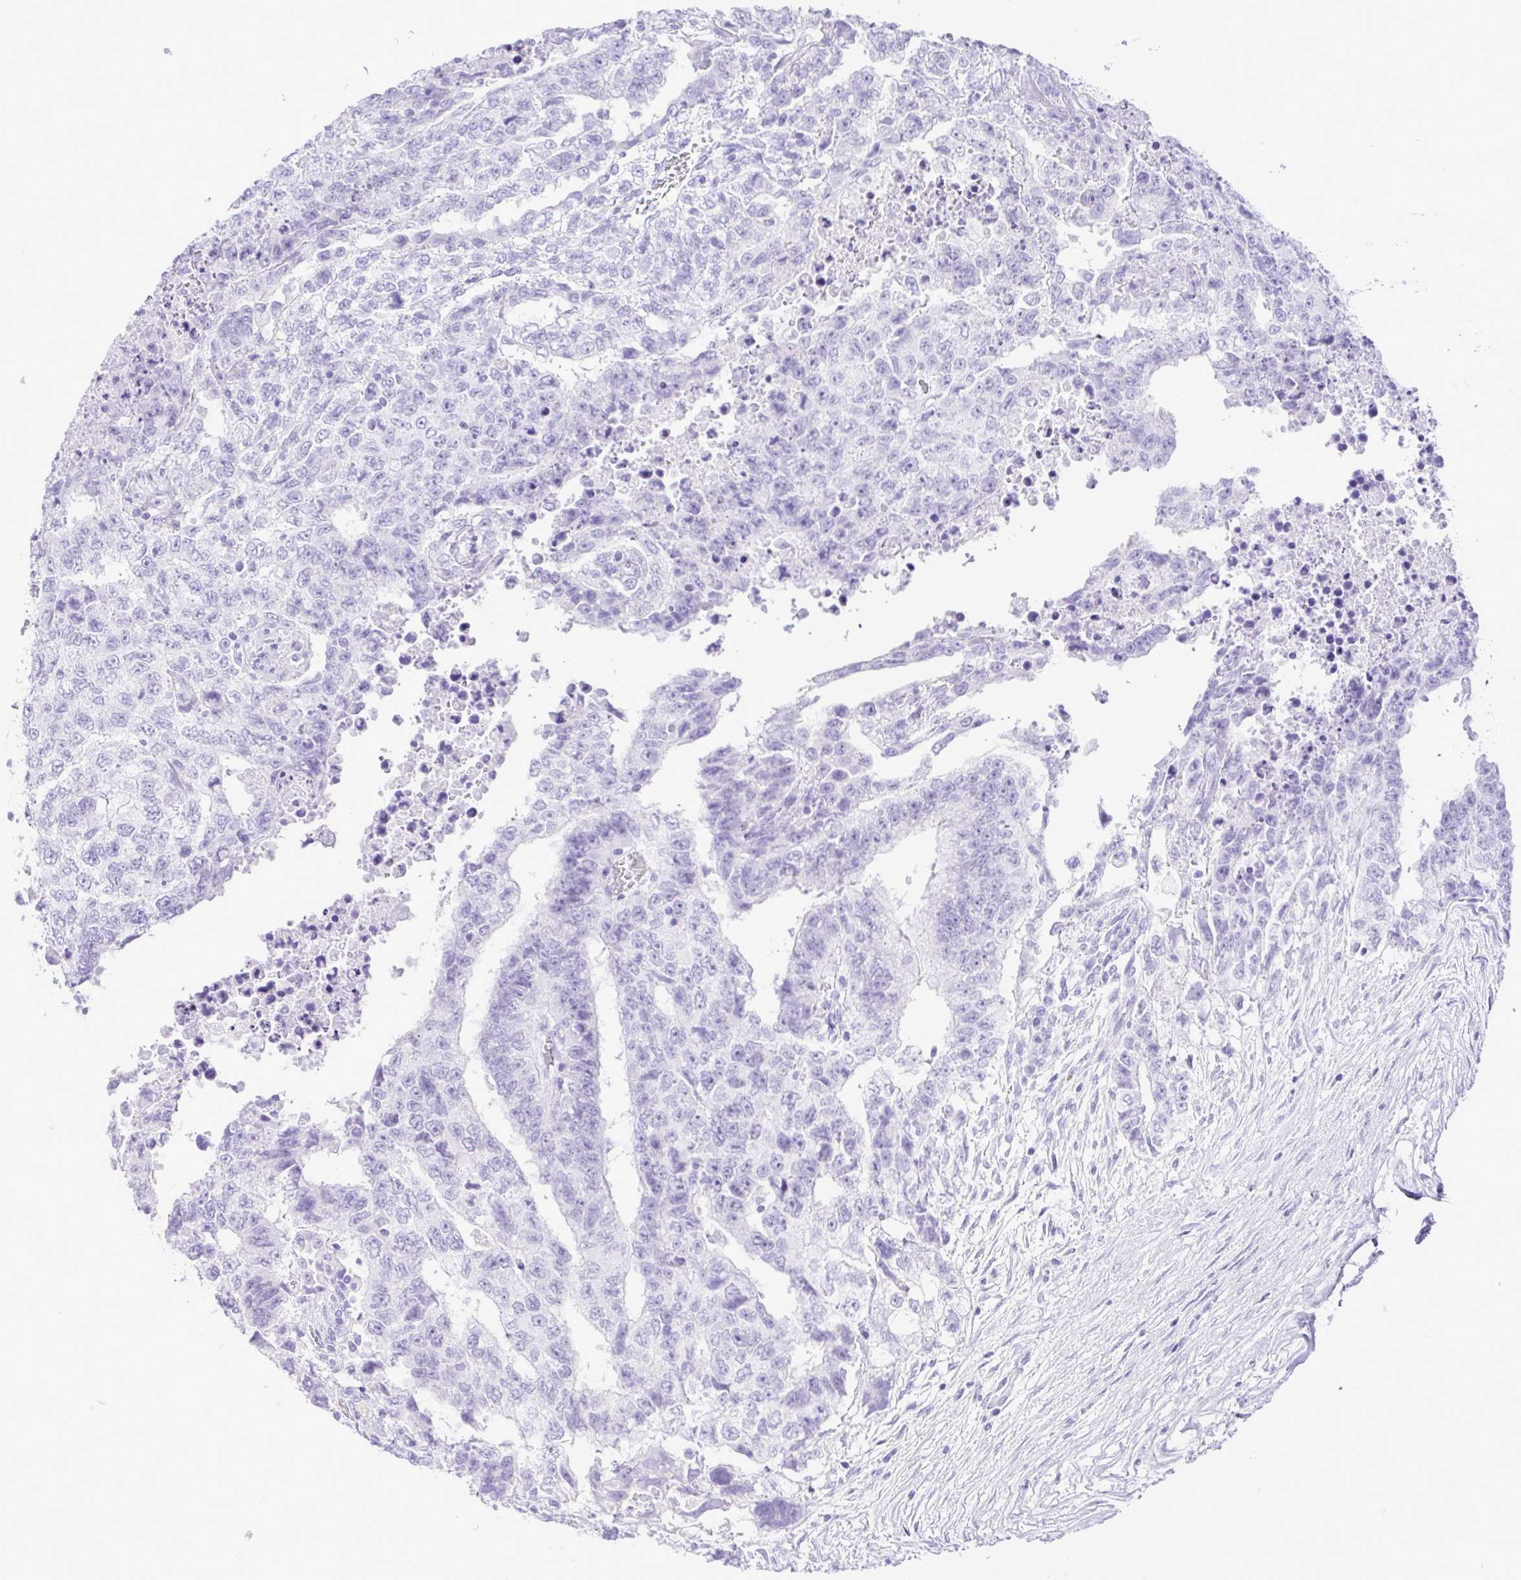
{"staining": {"intensity": "negative", "quantity": "none", "location": "none"}, "tissue": "testis cancer", "cell_type": "Tumor cells", "image_type": "cancer", "snomed": [{"axis": "morphology", "description": "Carcinoma, Embryonal, NOS"}, {"axis": "topography", "description": "Testis"}], "caption": "A high-resolution histopathology image shows immunohistochemistry staining of testis cancer (embryonal carcinoma), which reveals no significant positivity in tumor cells.", "gene": "CASP14", "patient": {"sex": "male", "age": 24}}